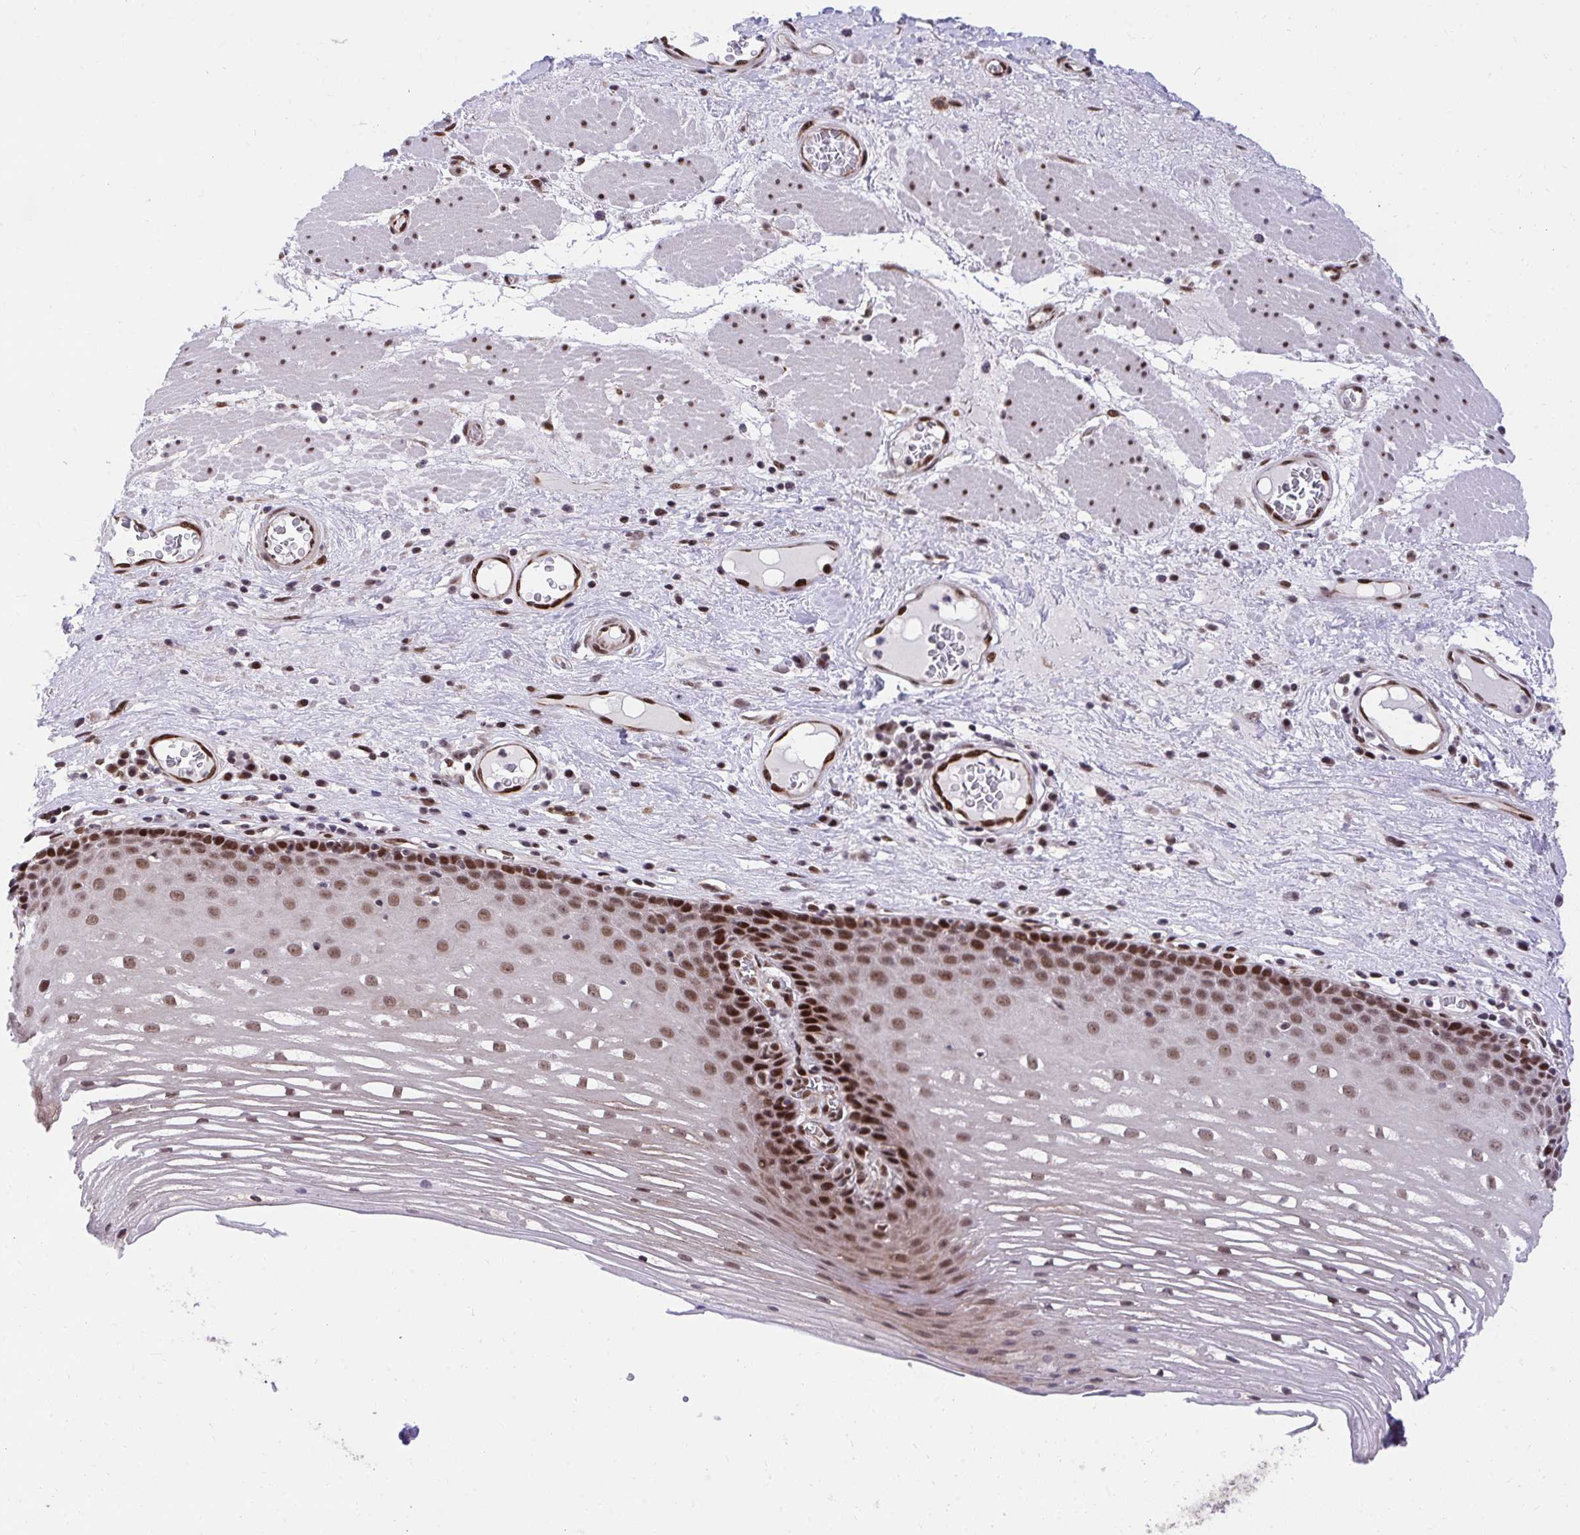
{"staining": {"intensity": "strong", "quantity": ">75%", "location": "nuclear"}, "tissue": "esophagus", "cell_type": "Squamous epithelial cells", "image_type": "normal", "snomed": [{"axis": "morphology", "description": "Normal tissue, NOS"}, {"axis": "topography", "description": "Esophagus"}], "caption": "Esophagus stained with DAB immunohistochemistry displays high levels of strong nuclear positivity in about >75% of squamous epithelial cells. (Stains: DAB (3,3'-diaminobenzidine) in brown, nuclei in blue, Microscopy: brightfield microscopy at high magnification).", "gene": "HOXA4", "patient": {"sex": "male", "age": 62}}